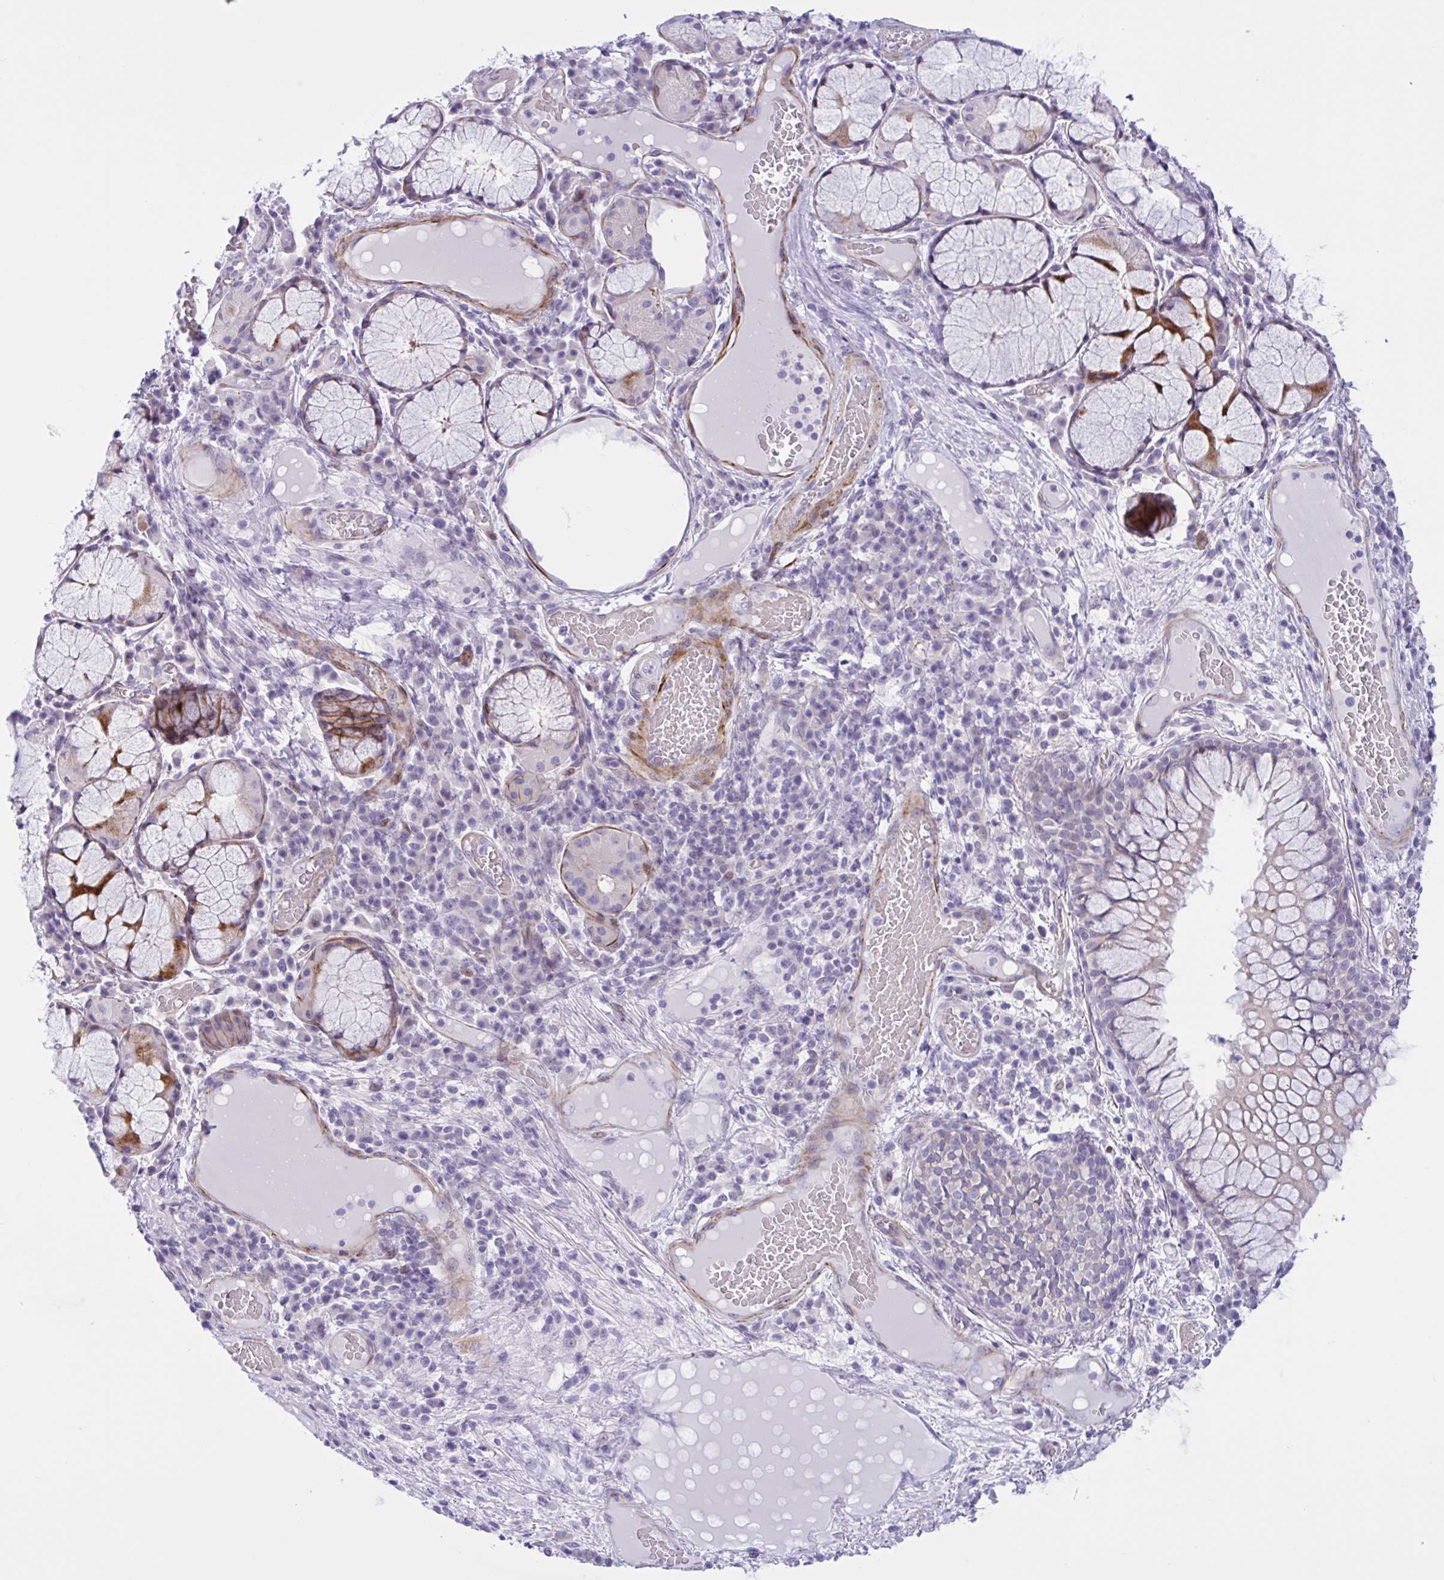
{"staining": {"intensity": "negative", "quantity": "none", "location": "none"}, "tissue": "bronchus", "cell_type": "Respiratory epithelial cells", "image_type": "normal", "snomed": [{"axis": "morphology", "description": "Normal tissue, NOS"}, {"axis": "topography", "description": "Cartilage tissue"}, {"axis": "topography", "description": "Bronchus"}], "caption": "Immunohistochemistry micrograph of unremarkable bronchus: bronchus stained with DAB (3,3'-diaminobenzidine) exhibits no significant protein staining in respiratory epithelial cells.", "gene": "AHCYL2", "patient": {"sex": "male", "age": 56}}